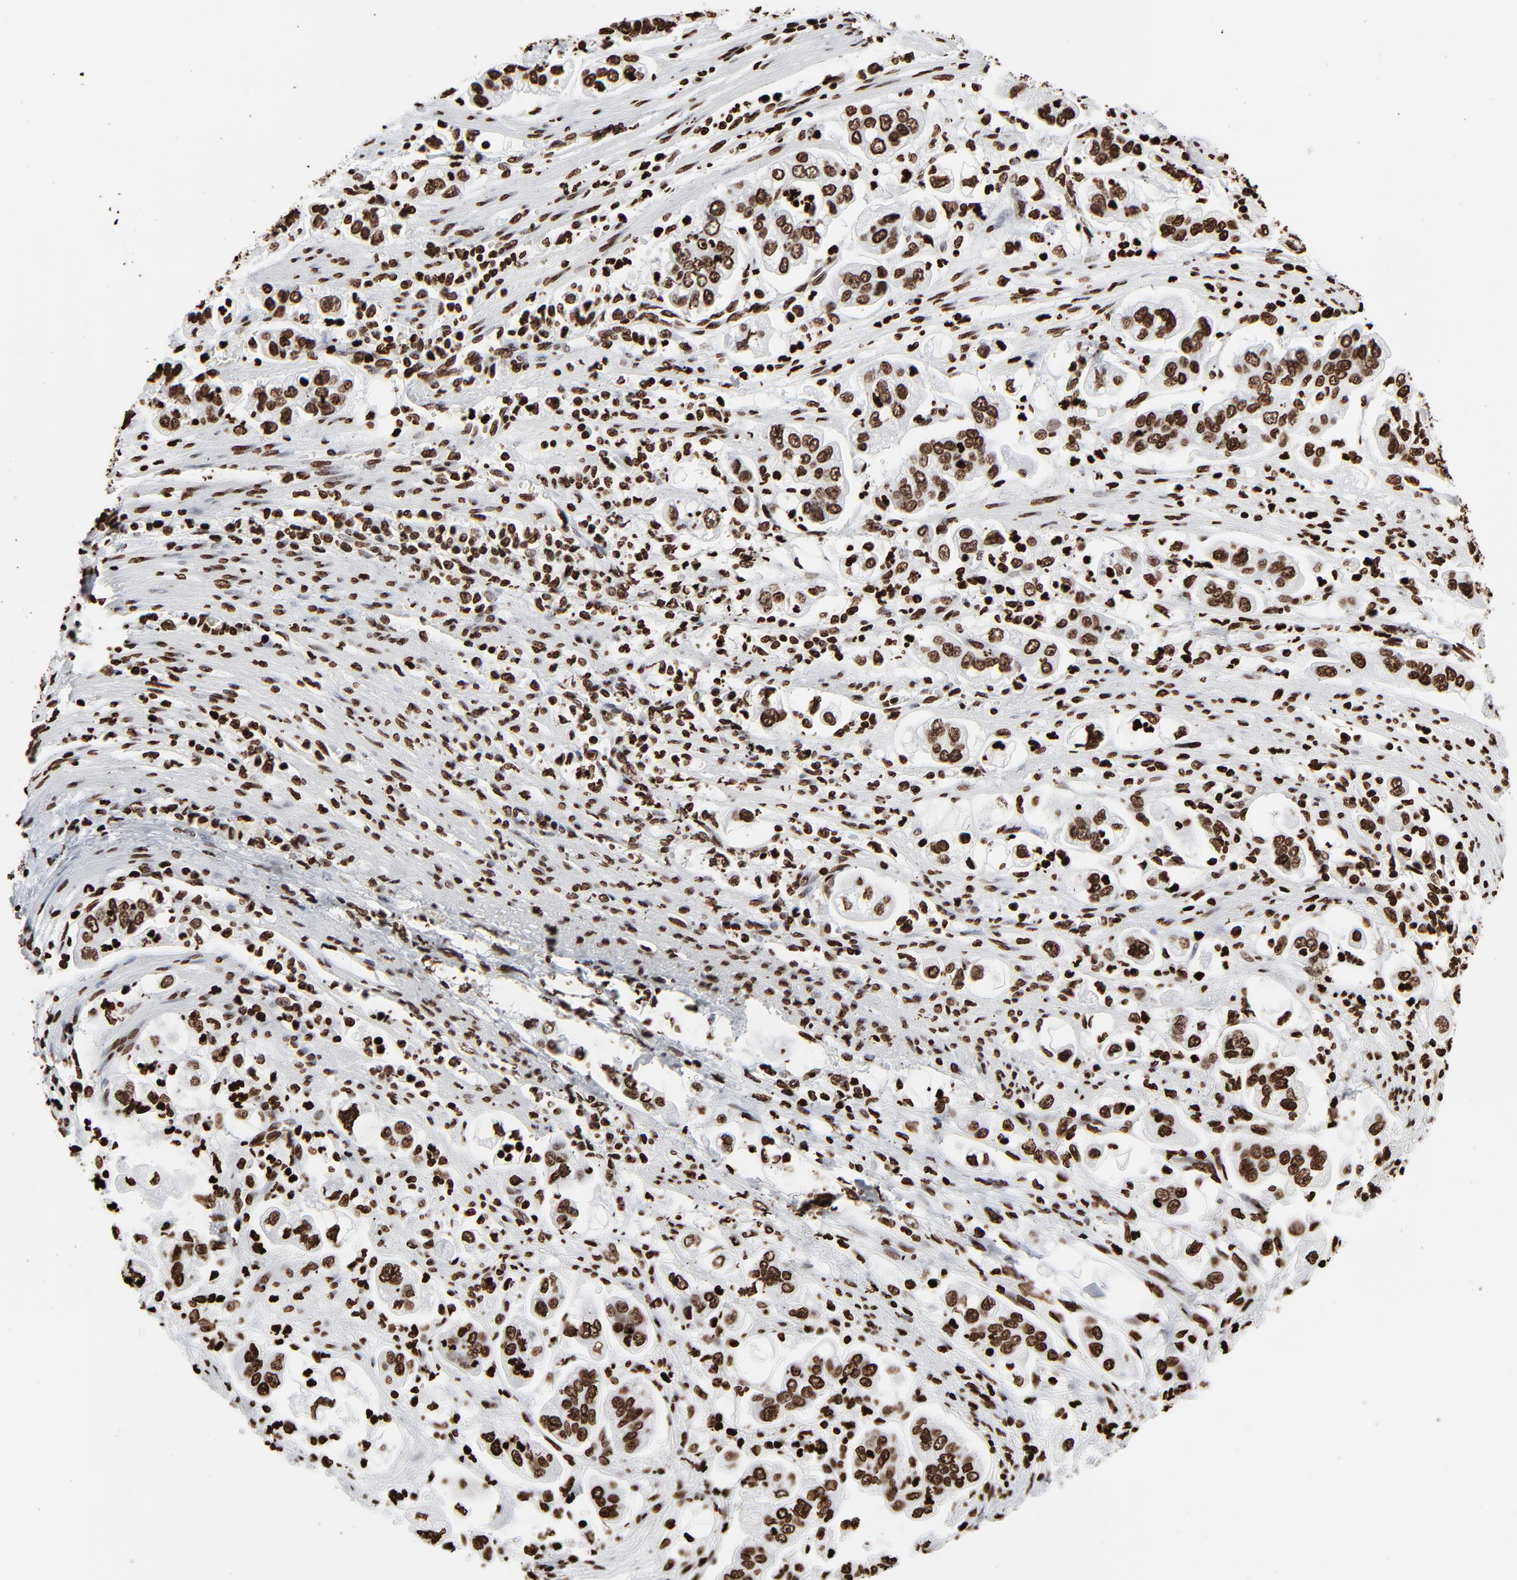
{"staining": {"intensity": "strong", "quantity": ">75%", "location": "nuclear"}, "tissue": "stomach cancer", "cell_type": "Tumor cells", "image_type": "cancer", "snomed": [{"axis": "morphology", "description": "Adenocarcinoma, NOS"}, {"axis": "topography", "description": "Stomach"}], "caption": "A high amount of strong nuclear positivity is identified in about >75% of tumor cells in stomach cancer tissue. The staining was performed using DAB (3,3'-diaminobenzidine) to visualize the protein expression in brown, while the nuclei were stained in blue with hematoxylin (Magnification: 20x).", "gene": "H3-4", "patient": {"sex": "male", "age": 62}}